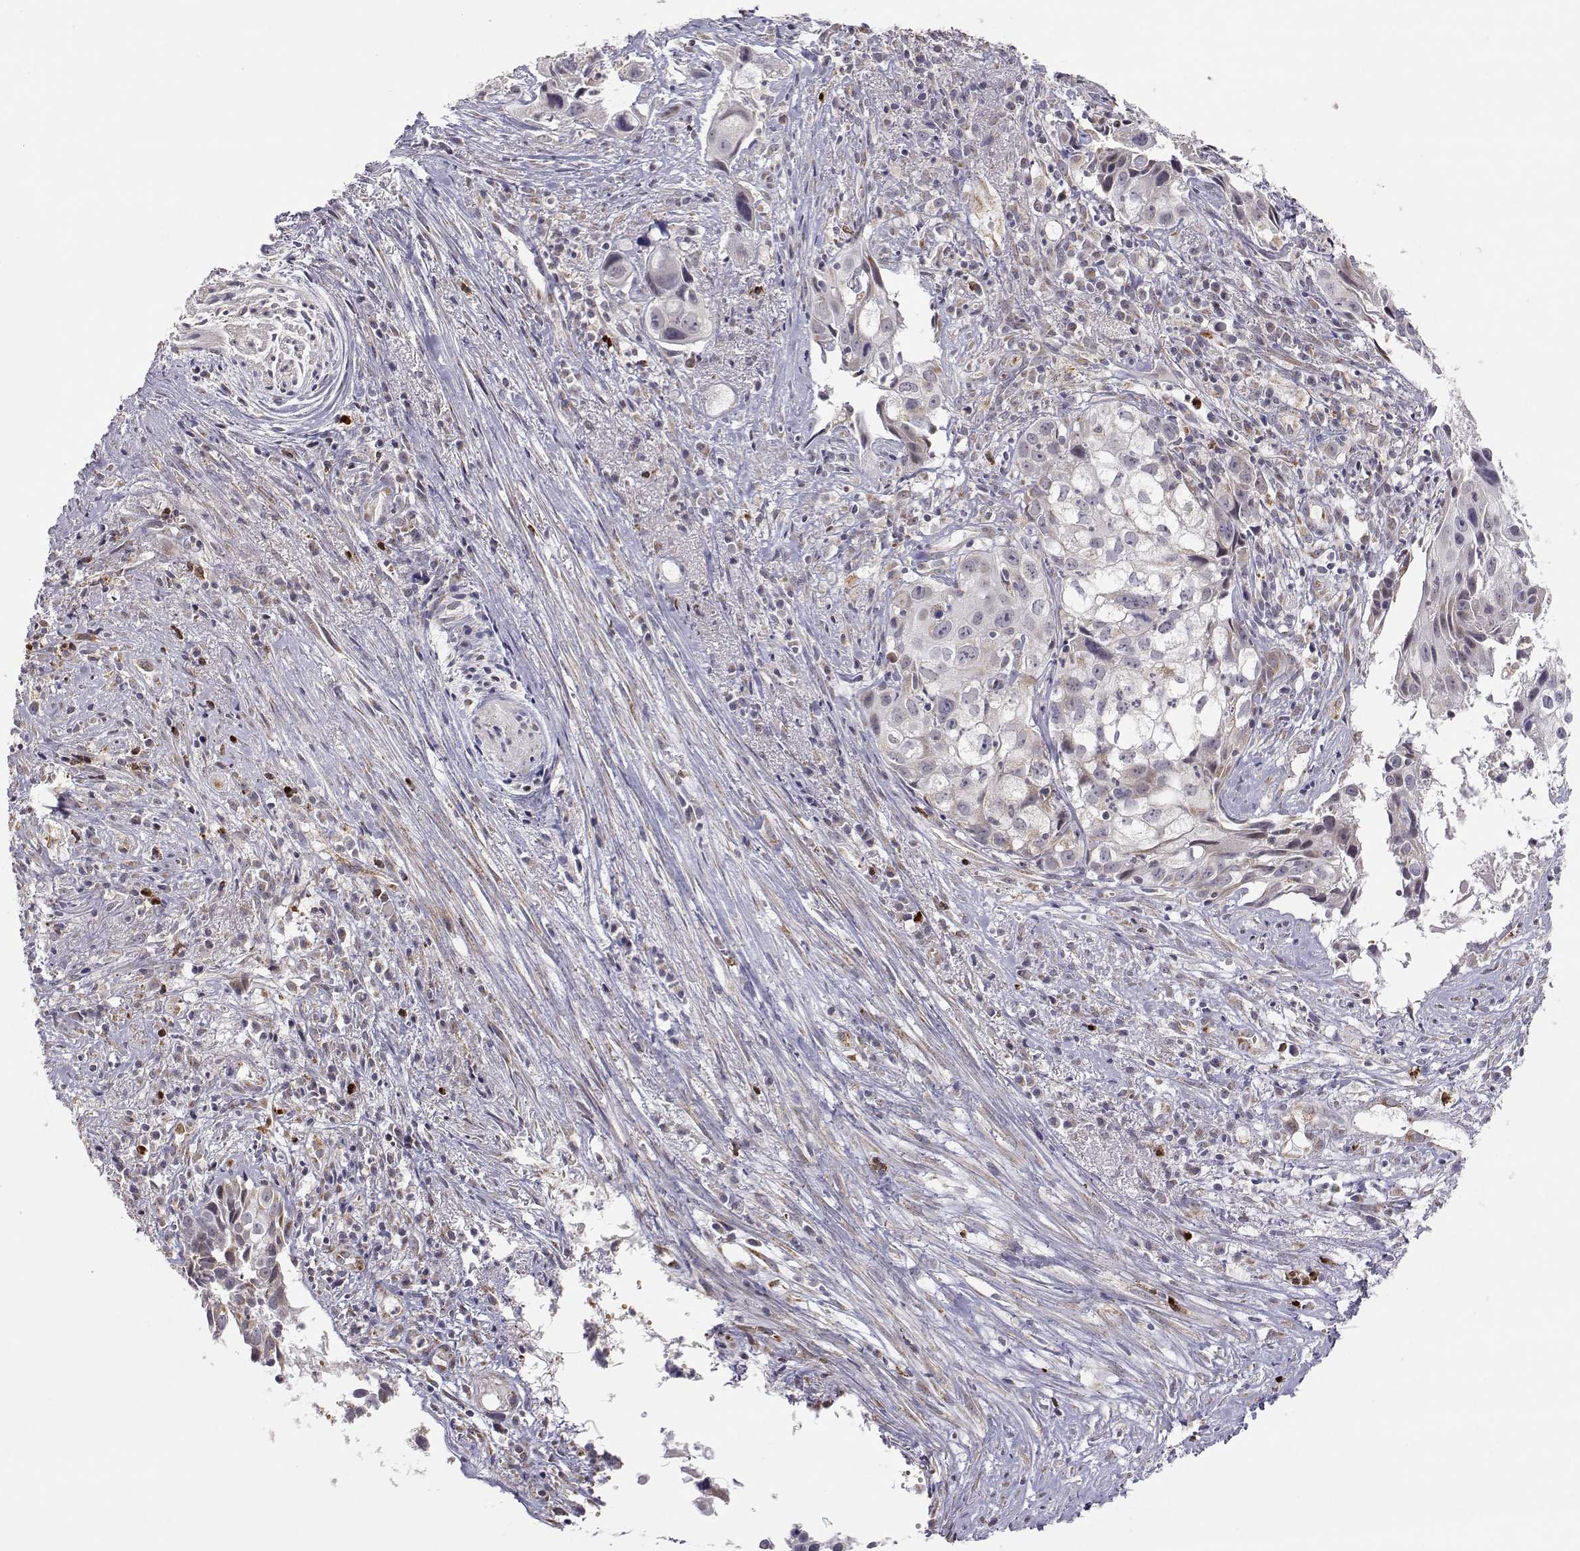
{"staining": {"intensity": "negative", "quantity": "none", "location": "none"}, "tissue": "cervical cancer", "cell_type": "Tumor cells", "image_type": "cancer", "snomed": [{"axis": "morphology", "description": "Squamous cell carcinoma, NOS"}, {"axis": "topography", "description": "Cervix"}], "caption": "IHC of human cervical cancer (squamous cell carcinoma) shows no positivity in tumor cells. (DAB (3,3'-diaminobenzidine) immunohistochemistry, high magnification).", "gene": "EXOG", "patient": {"sex": "female", "age": 53}}